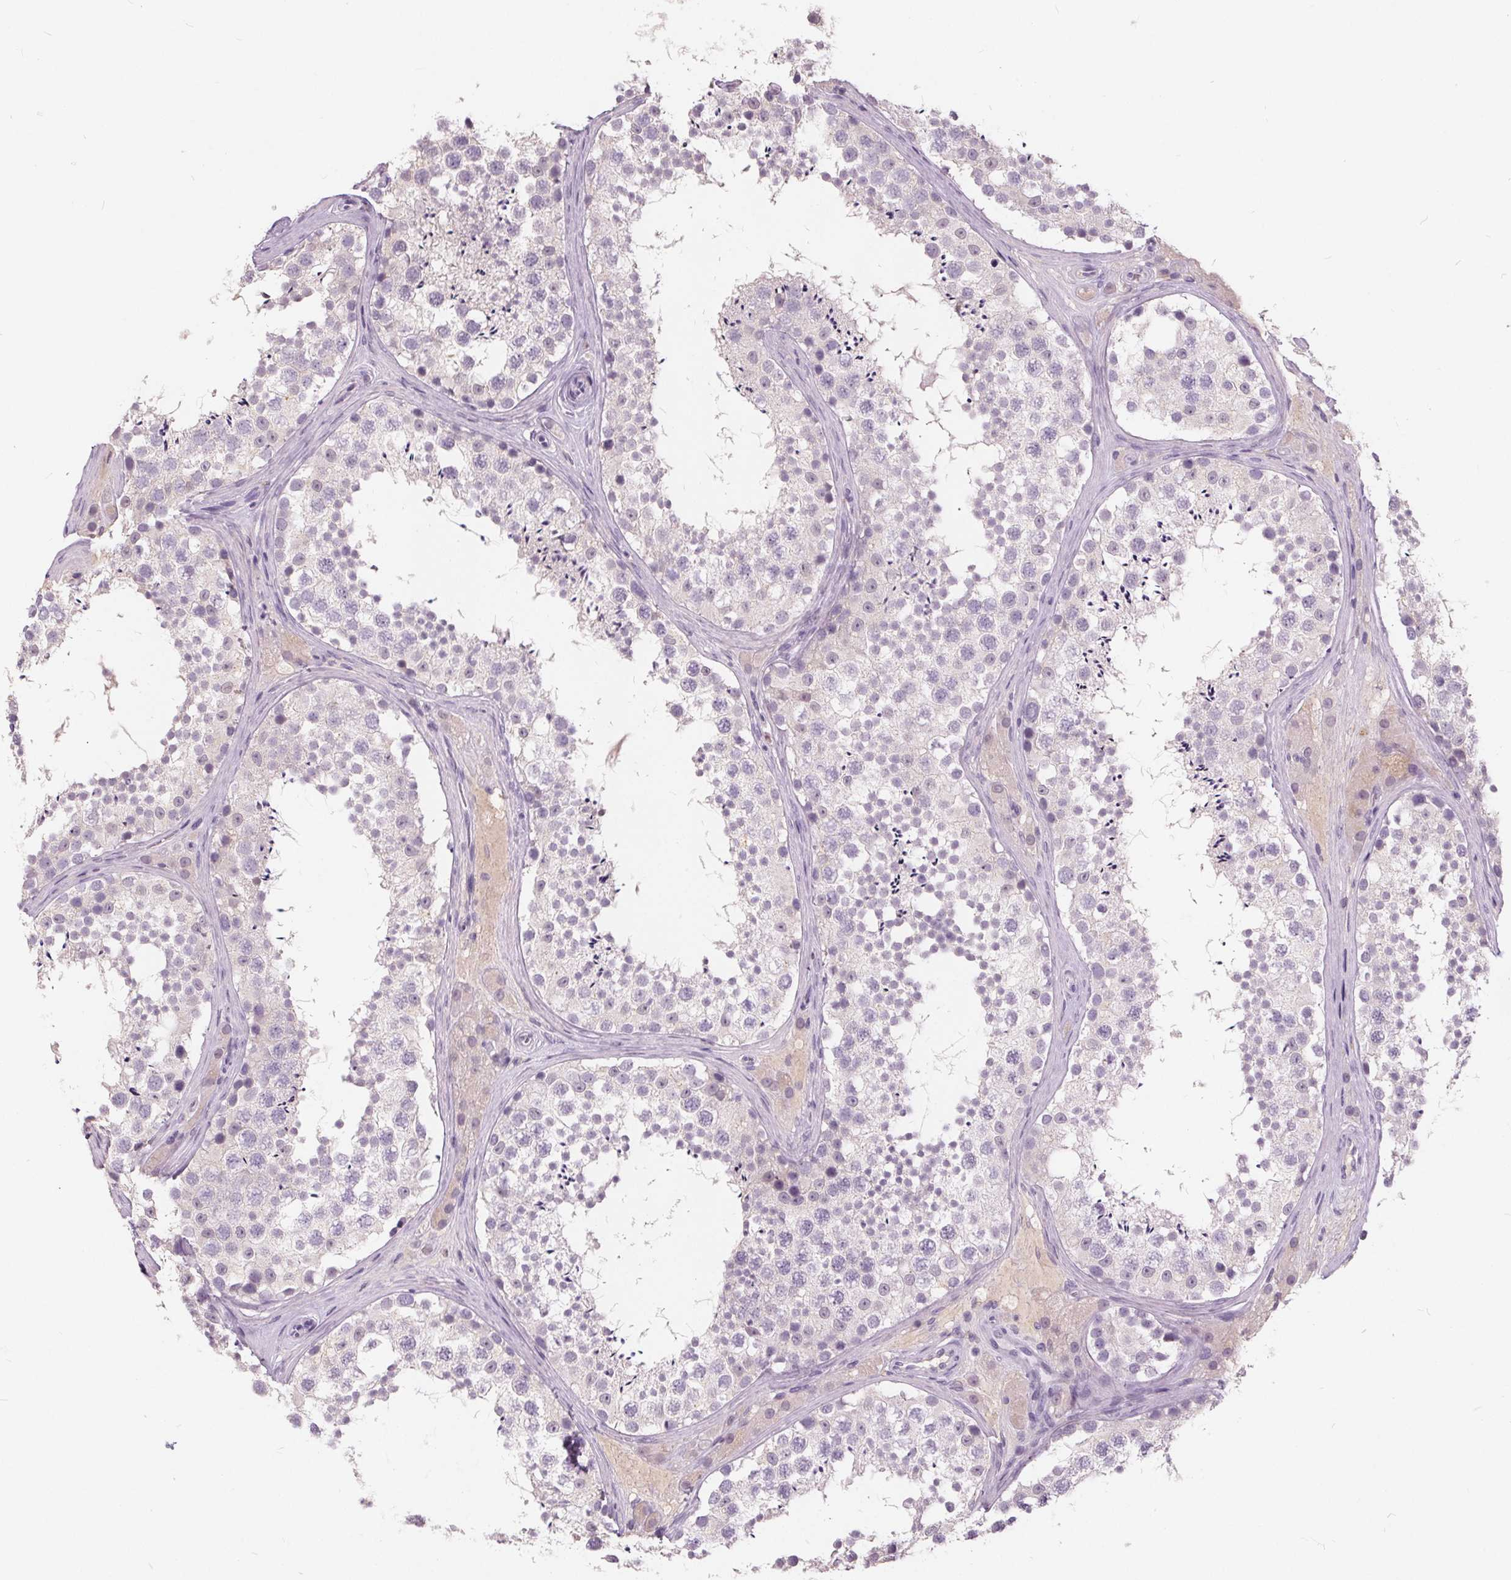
{"staining": {"intensity": "negative", "quantity": "none", "location": "none"}, "tissue": "testis", "cell_type": "Cells in seminiferous ducts", "image_type": "normal", "snomed": [{"axis": "morphology", "description": "Normal tissue, NOS"}, {"axis": "topography", "description": "Testis"}], "caption": "Immunohistochemistry photomicrograph of unremarkable testis: human testis stained with DAB (3,3'-diaminobenzidine) exhibits no significant protein expression in cells in seminiferous ducts.", "gene": "PLA2G2E", "patient": {"sex": "male", "age": 41}}